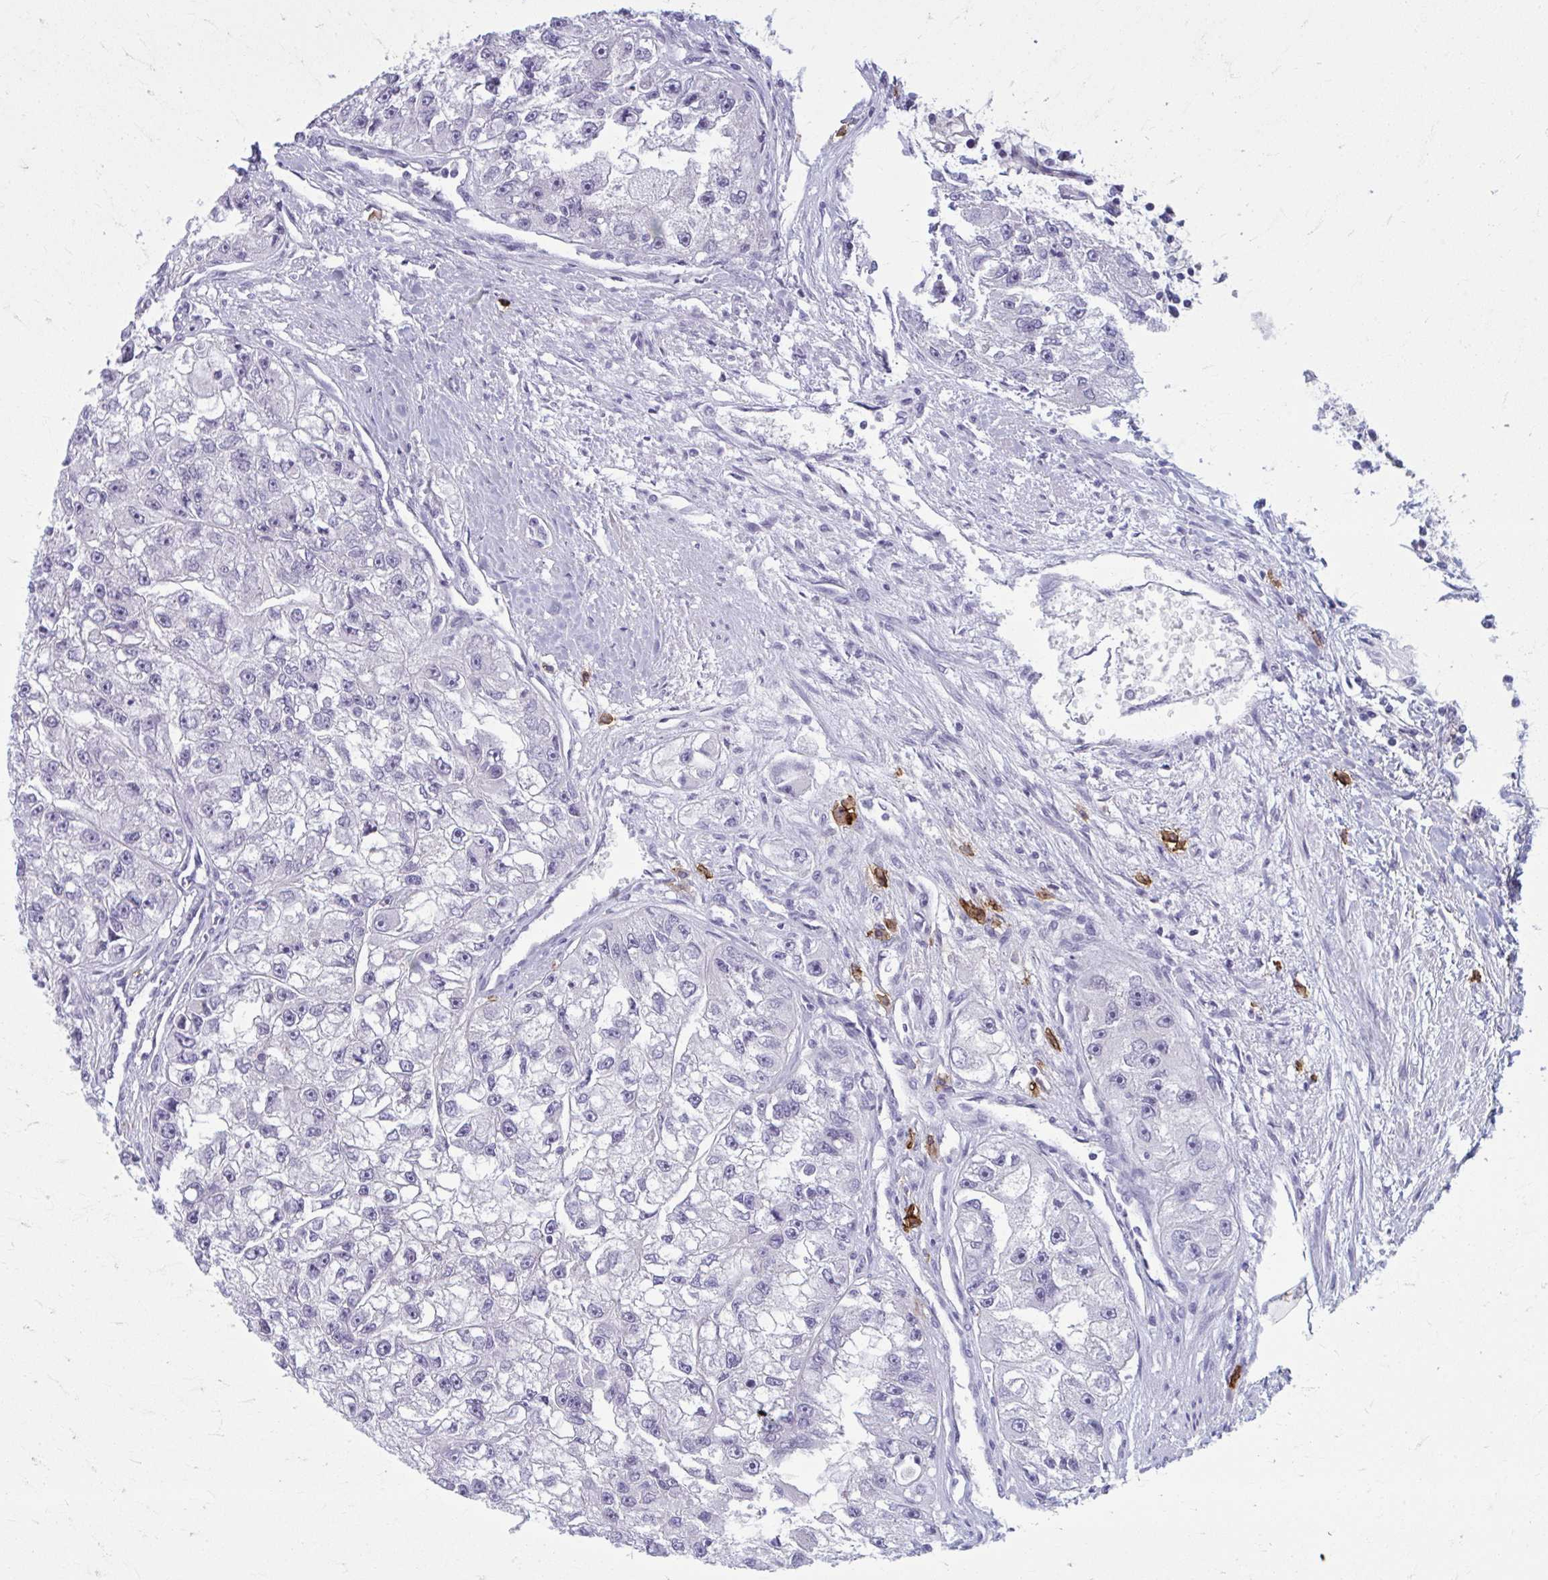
{"staining": {"intensity": "negative", "quantity": "none", "location": "none"}, "tissue": "renal cancer", "cell_type": "Tumor cells", "image_type": "cancer", "snomed": [{"axis": "morphology", "description": "Adenocarcinoma, NOS"}, {"axis": "topography", "description": "Kidney"}], "caption": "Immunohistochemistry (IHC) of adenocarcinoma (renal) exhibits no staining in tumor cells.", "gene": "CD38", "patient": {"sex": "male", "age": 63}}